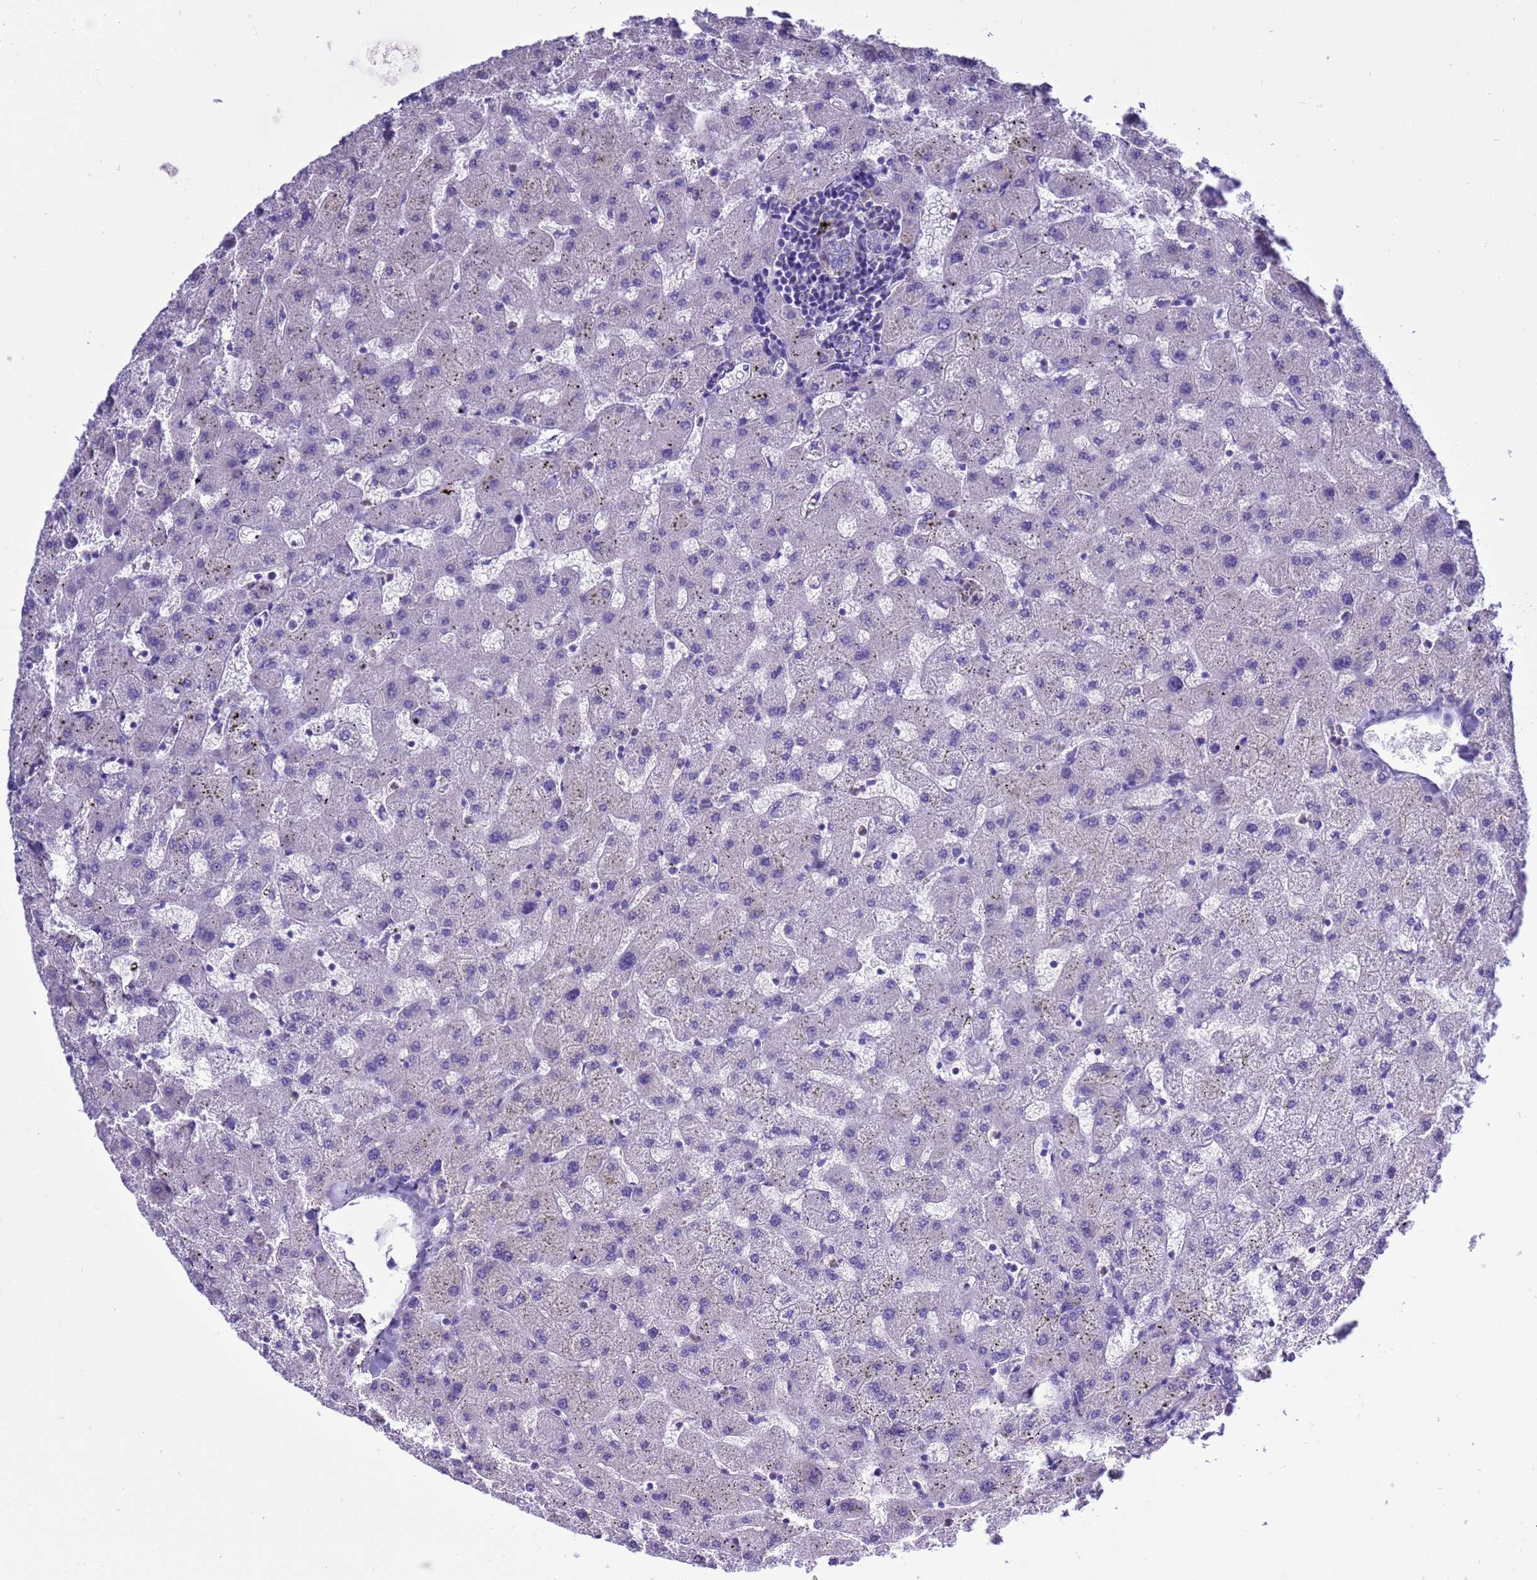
{"staining": {"intensity": "negative", "quantity": "none", "location": "none"}, "tissue": "liver", "cell_type": "Cholangiocytes", "image_type": "normal", "snomed": [{"axis": "morphology", "description": "Normal tissue, NOS"}, {"axis": "topography", "description": "Liver"}], "caption": "DAB (3,3'-diaminobenzidine) immunohistochemical staining of benign human liver displays no significant positivity in cholangiocytes. (DAB (3,3'-diaminobenzidine) immunohistochemistry (IHC) with hematoxylin counter stain).", "gene": "KICS2", "patient": {"sex": "female", "age": 63}}